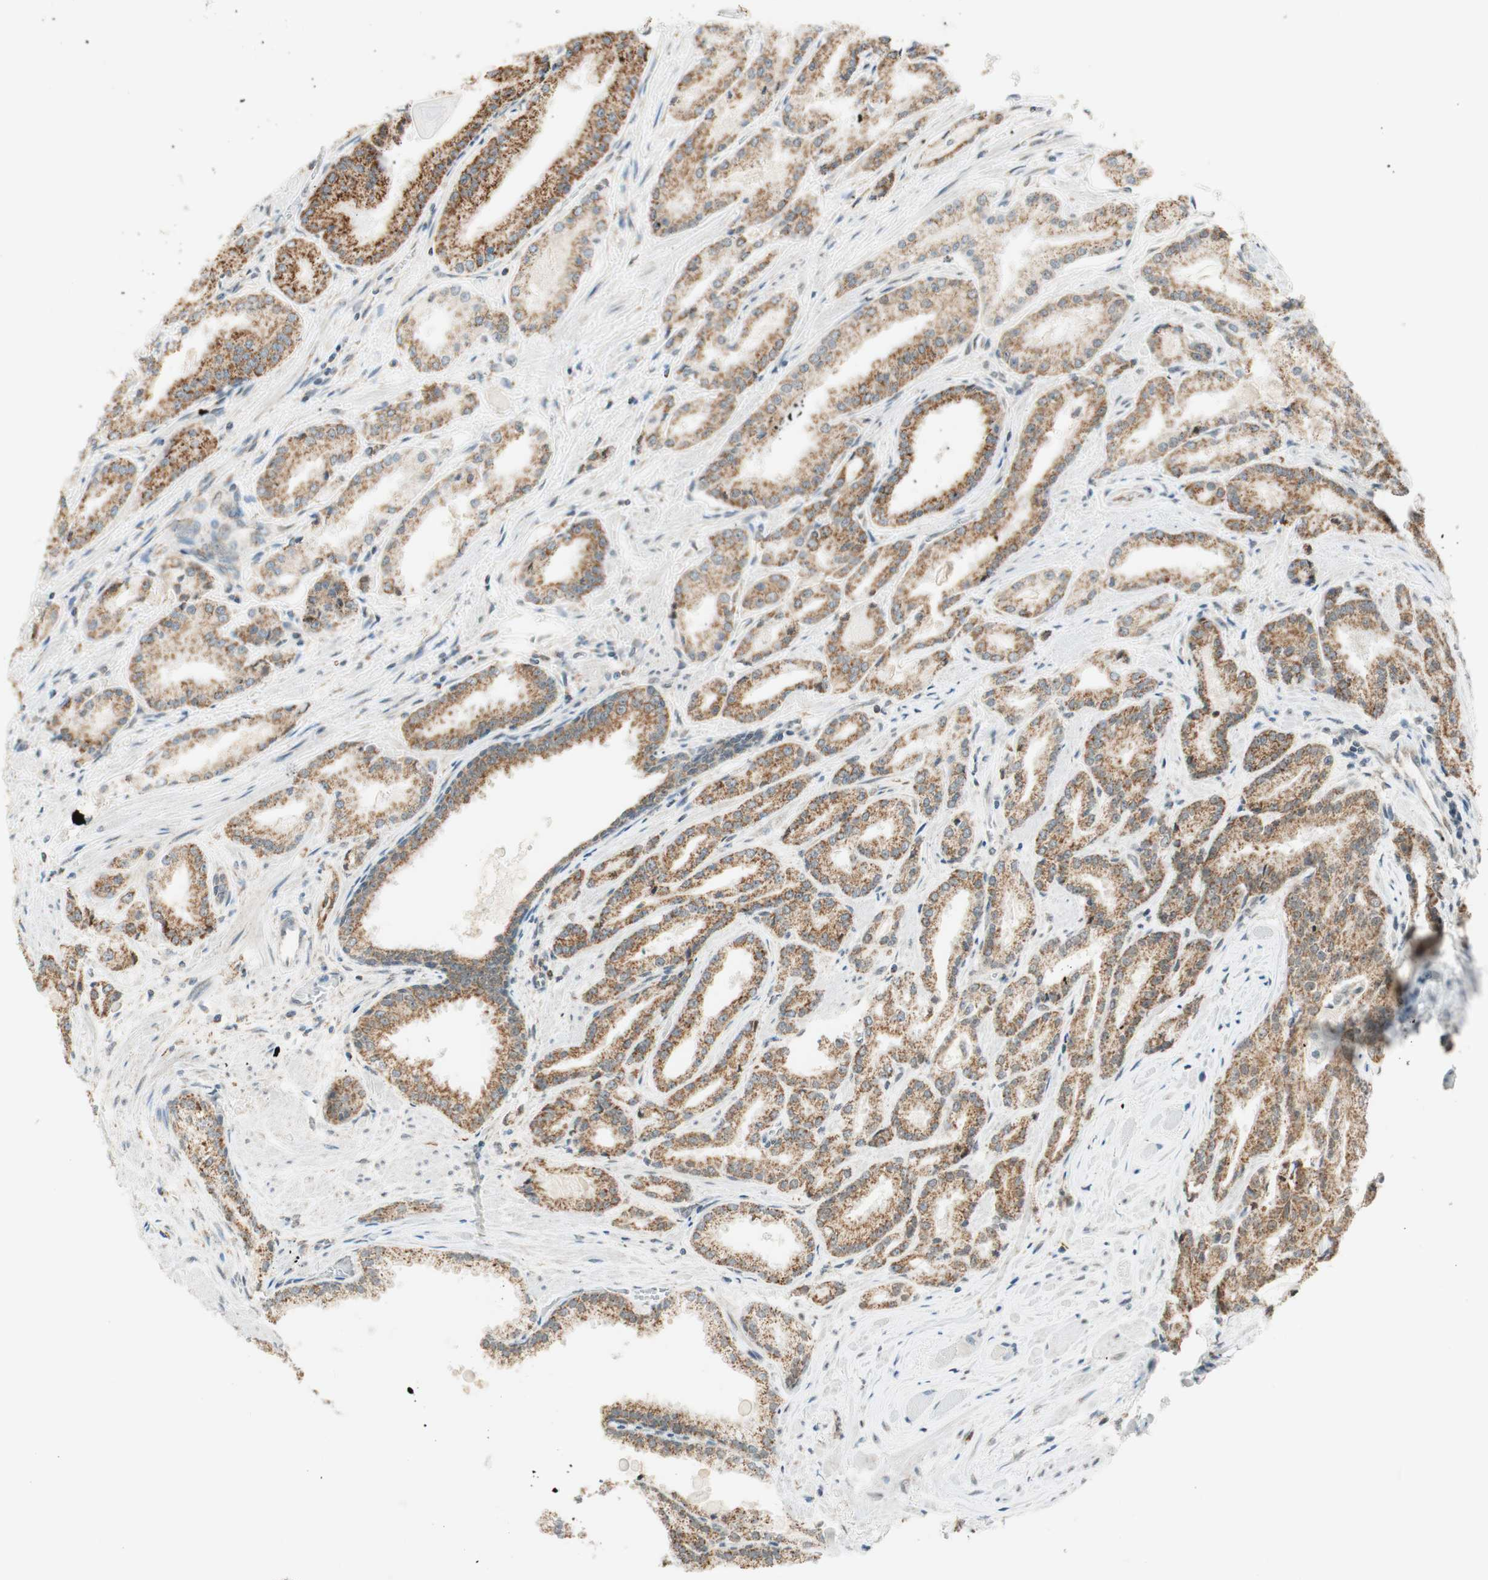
{"staining": {"intensity": "moderate", "quantity": ">75%", "location": "cytoplasmic/membranous"}, "tissue": "prostate cancer", "cell_type": "Tumor cells", "image_type": "cancer", "snomed": [{"axis": "morphology", "description": "Adenocarcinoma, Low grade"}, {"axis": "topography", "description": "Prostate"}], "caption": "Human prostate cancer stained with a protein marker demonstrates moderate staining in tumor cells.", "gene": "ZNF782", "patient": {"sex": "male", "age": 59}}